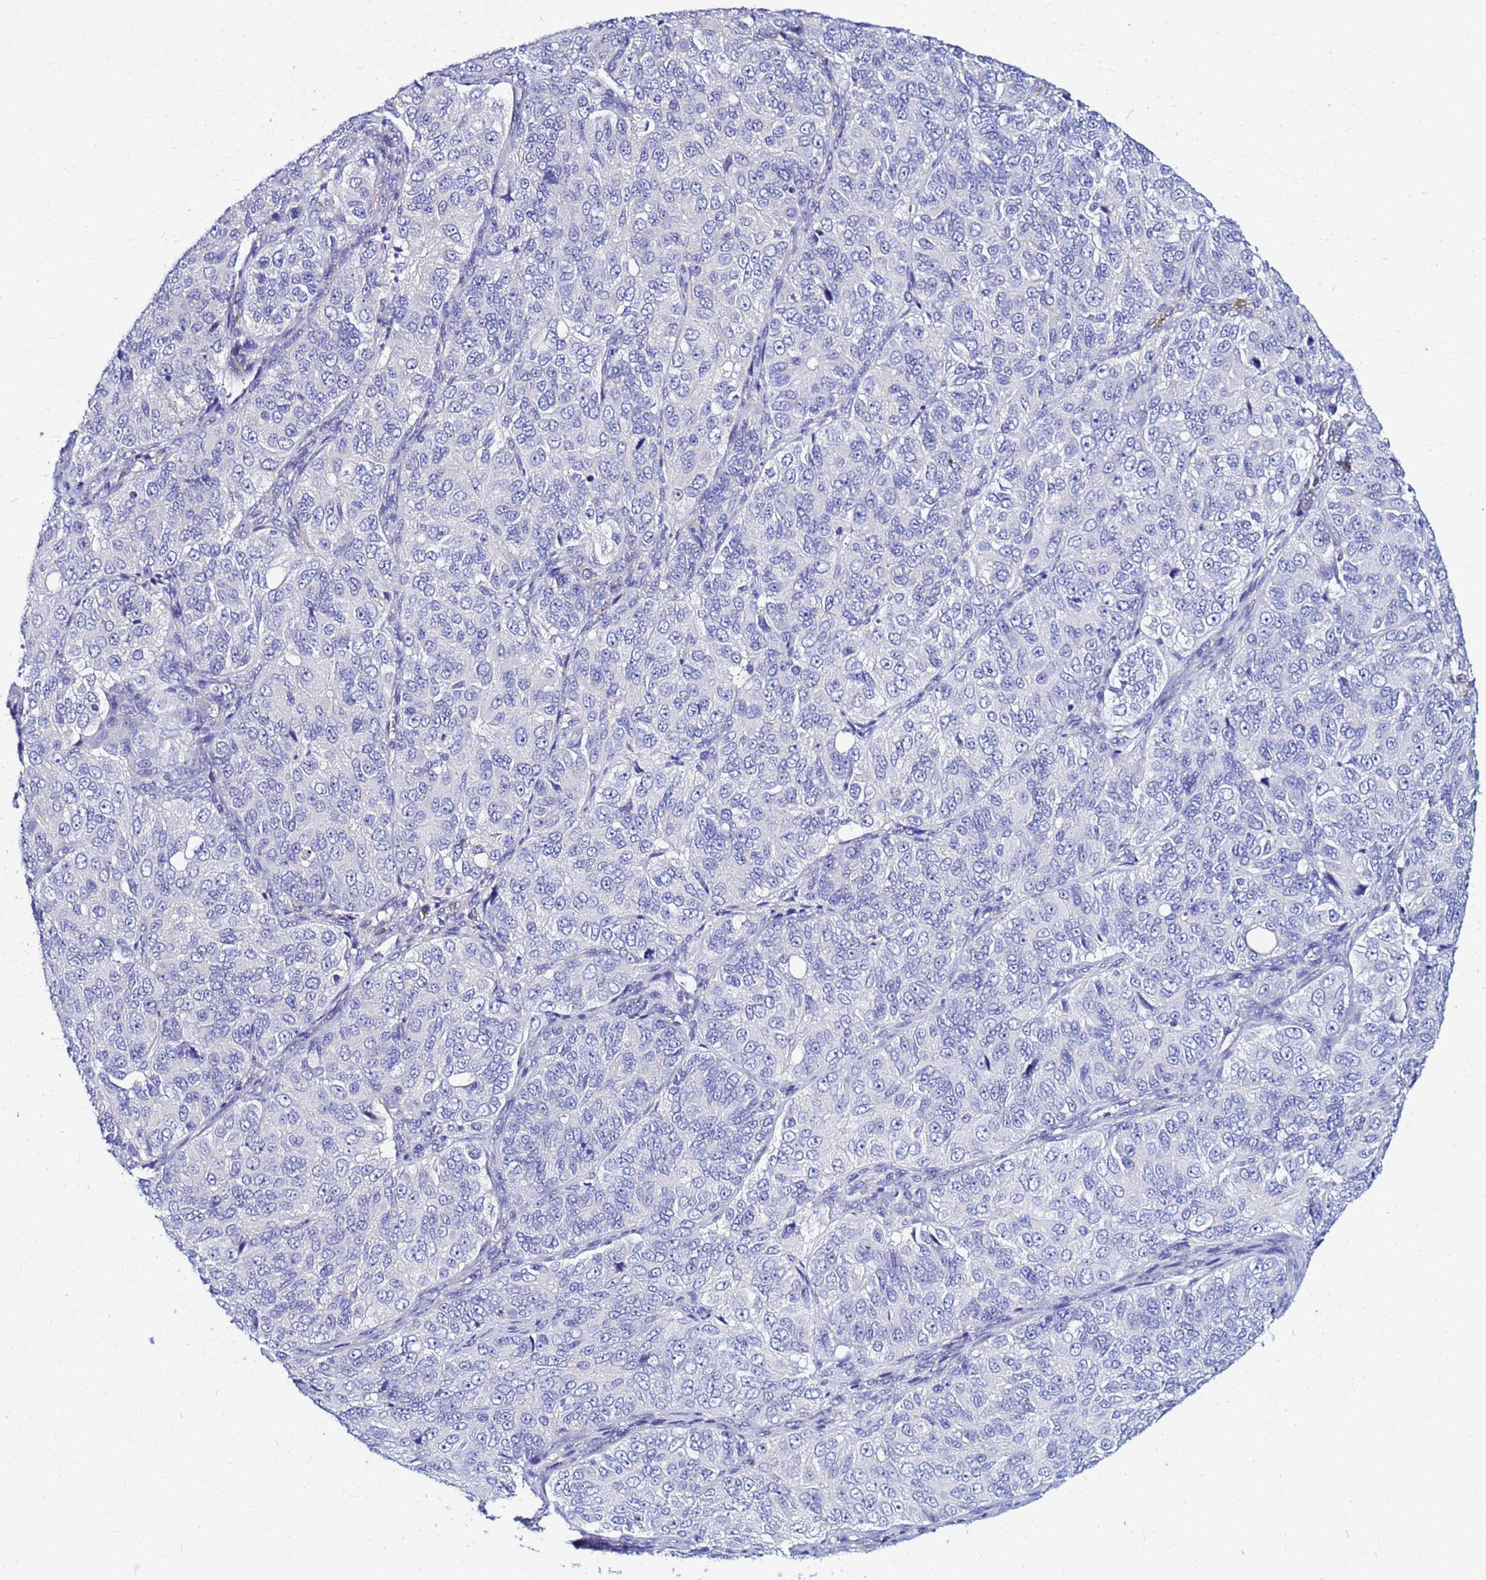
{"staining": {"intensity": "negative", "quantity": "none", "location": "none"}, "tissue": "ovarian cancer", "cell_type": "Tumor cells", "image_type": "cancer", "snomed": [{"axis": "morphology", "description": "Carcinoma, endometroid"}, {"axis": "topography", "description": "Ovary"}], "caption": "DAB (3,3'-diaminobenzidine) immunohistochemical staining of ovarian cancer reveals no significant positivity in tumor cells.", "gene": "JRKL", "patient": {"sex": "female", "age": 51}}